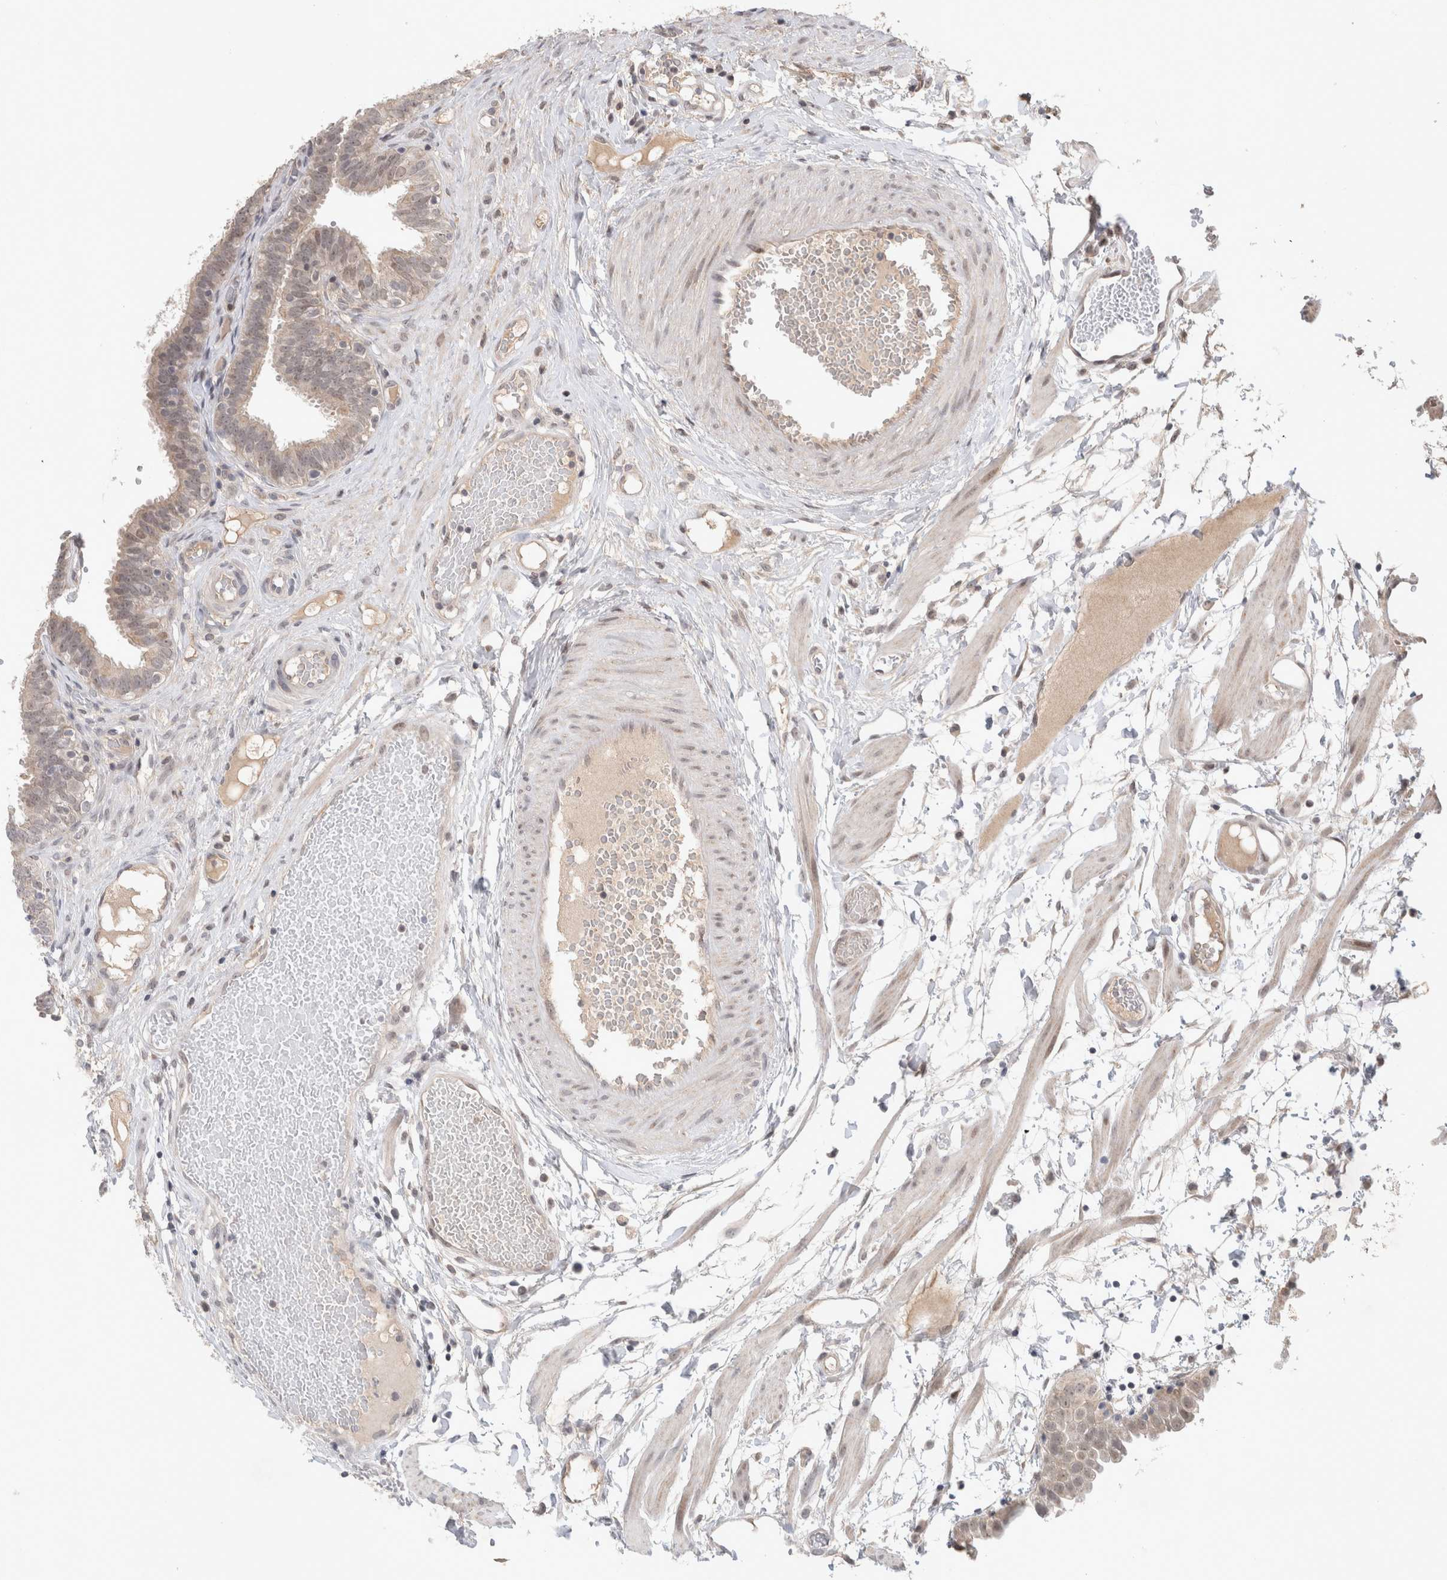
{"staining": {"intensity": "weak", "quantity": ">75%", "location": "cytoplasmic/membranous"}, "tissue": "fallopian tube", "cell_type": "Glandular cells", "image_type": "normal", "snomed": [{"axis": "morphology", "description": "Normal tissue, NOS"}, {"axis": "topography", "description": "Fallopian tube"}, {"axis": "topography", "description": "Placenta"}], "caption": "Fallopian tube stained with a brown dye shows weak cytoplasmic/membranous positive expression in about >75% of glandular cells.", "gene": "SYDE2", "patient": {"sex": "female", "age": 32}}